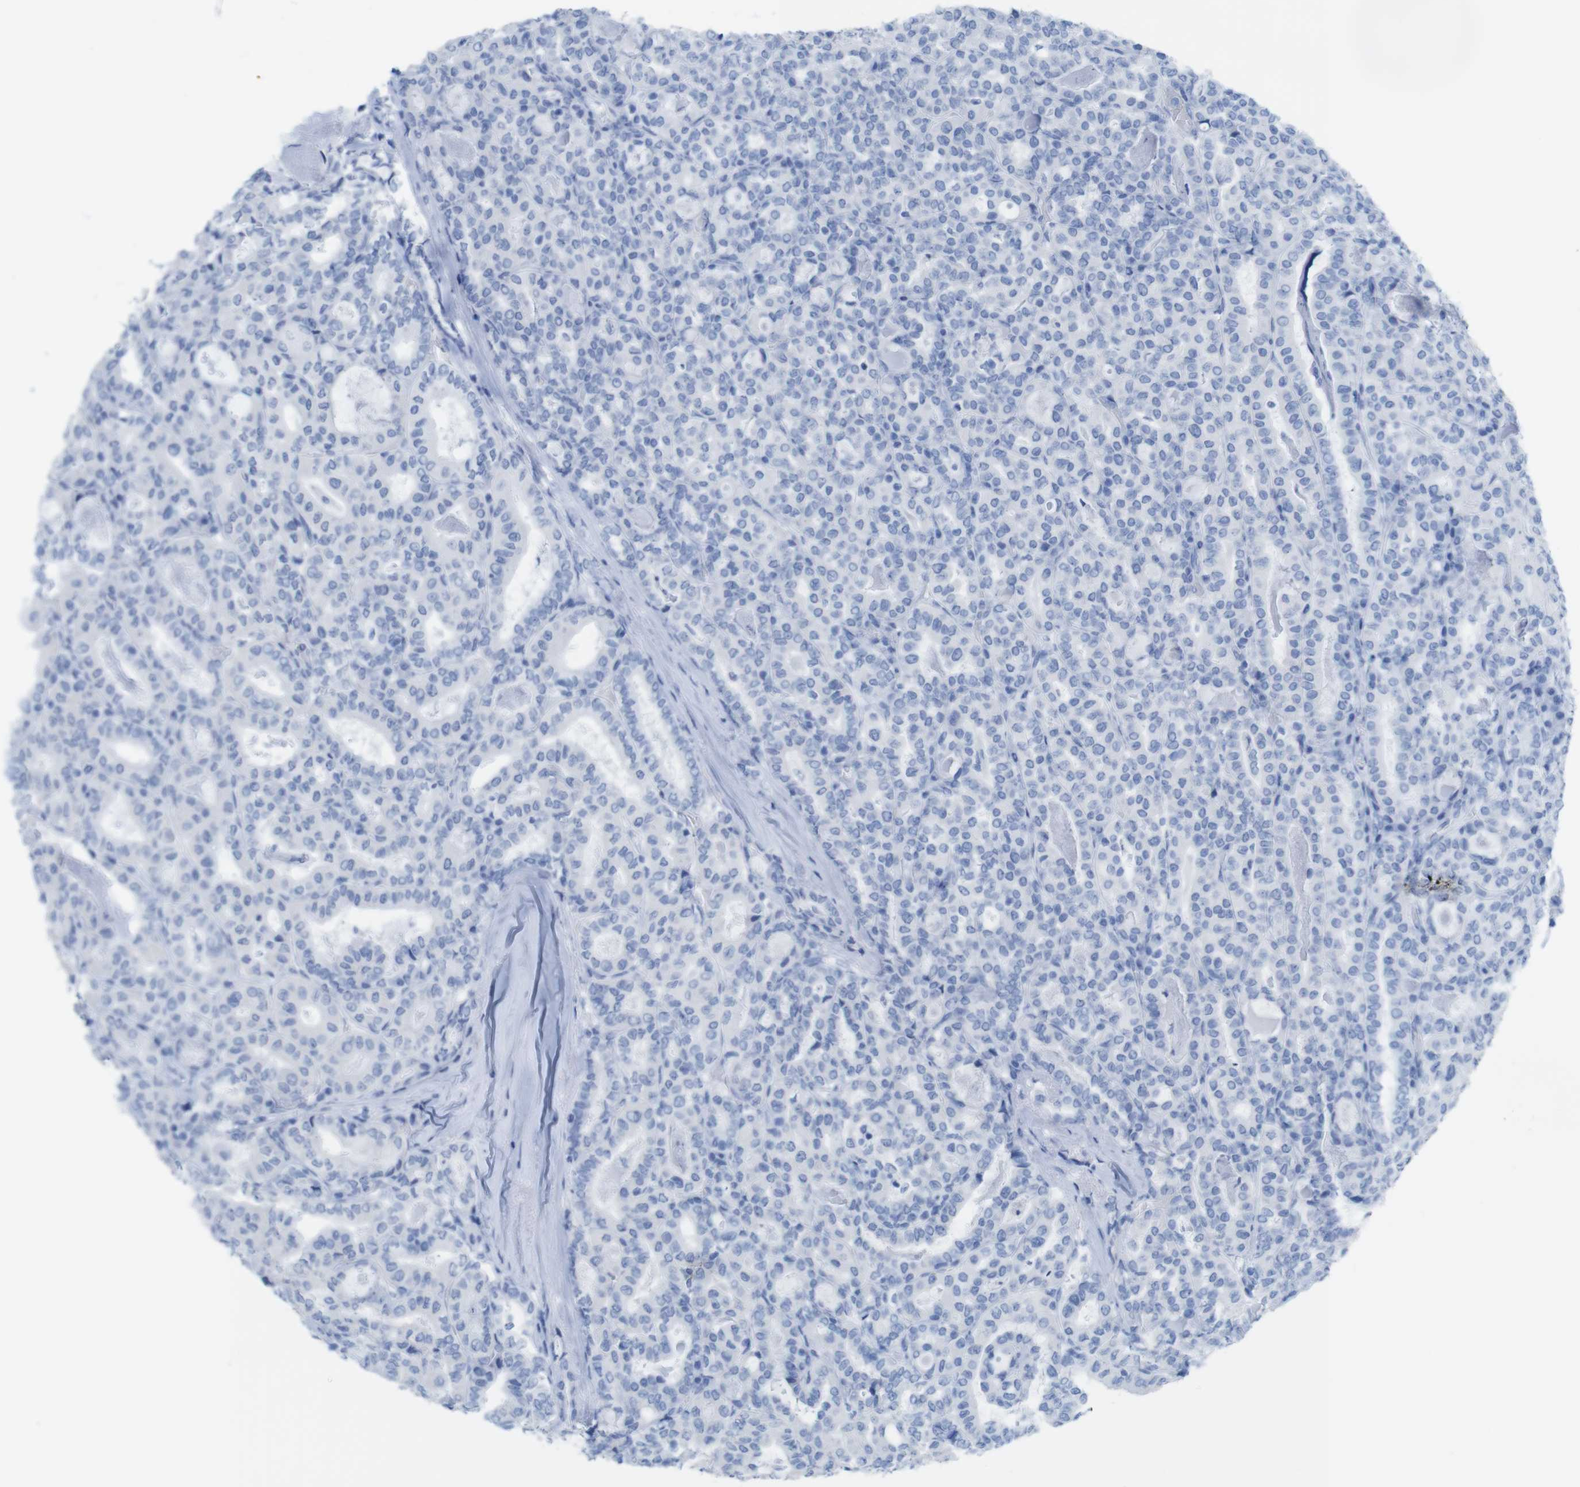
{"staining": {"intensity": "negative", "quantity": "none", "location": "none"}, "tissue": "thyroid cancer", "cell_type": "Tumor cells", "image_type": "cancer", "snomed": [{"axis": "morphology", "description": "Papillary adenocarcinoma, NOS"}, {"axis": "topography", "description": "Thyroid gland"}], "caption": "Immunohistochemistry photomicrograph of human thyroid cancer (papillary adenocarcinoma) stained for a protein (brown), which reveals no positivity in tumor cells.", "gene": "MYH7", "patient": {"sex": "female", "age": 42}}